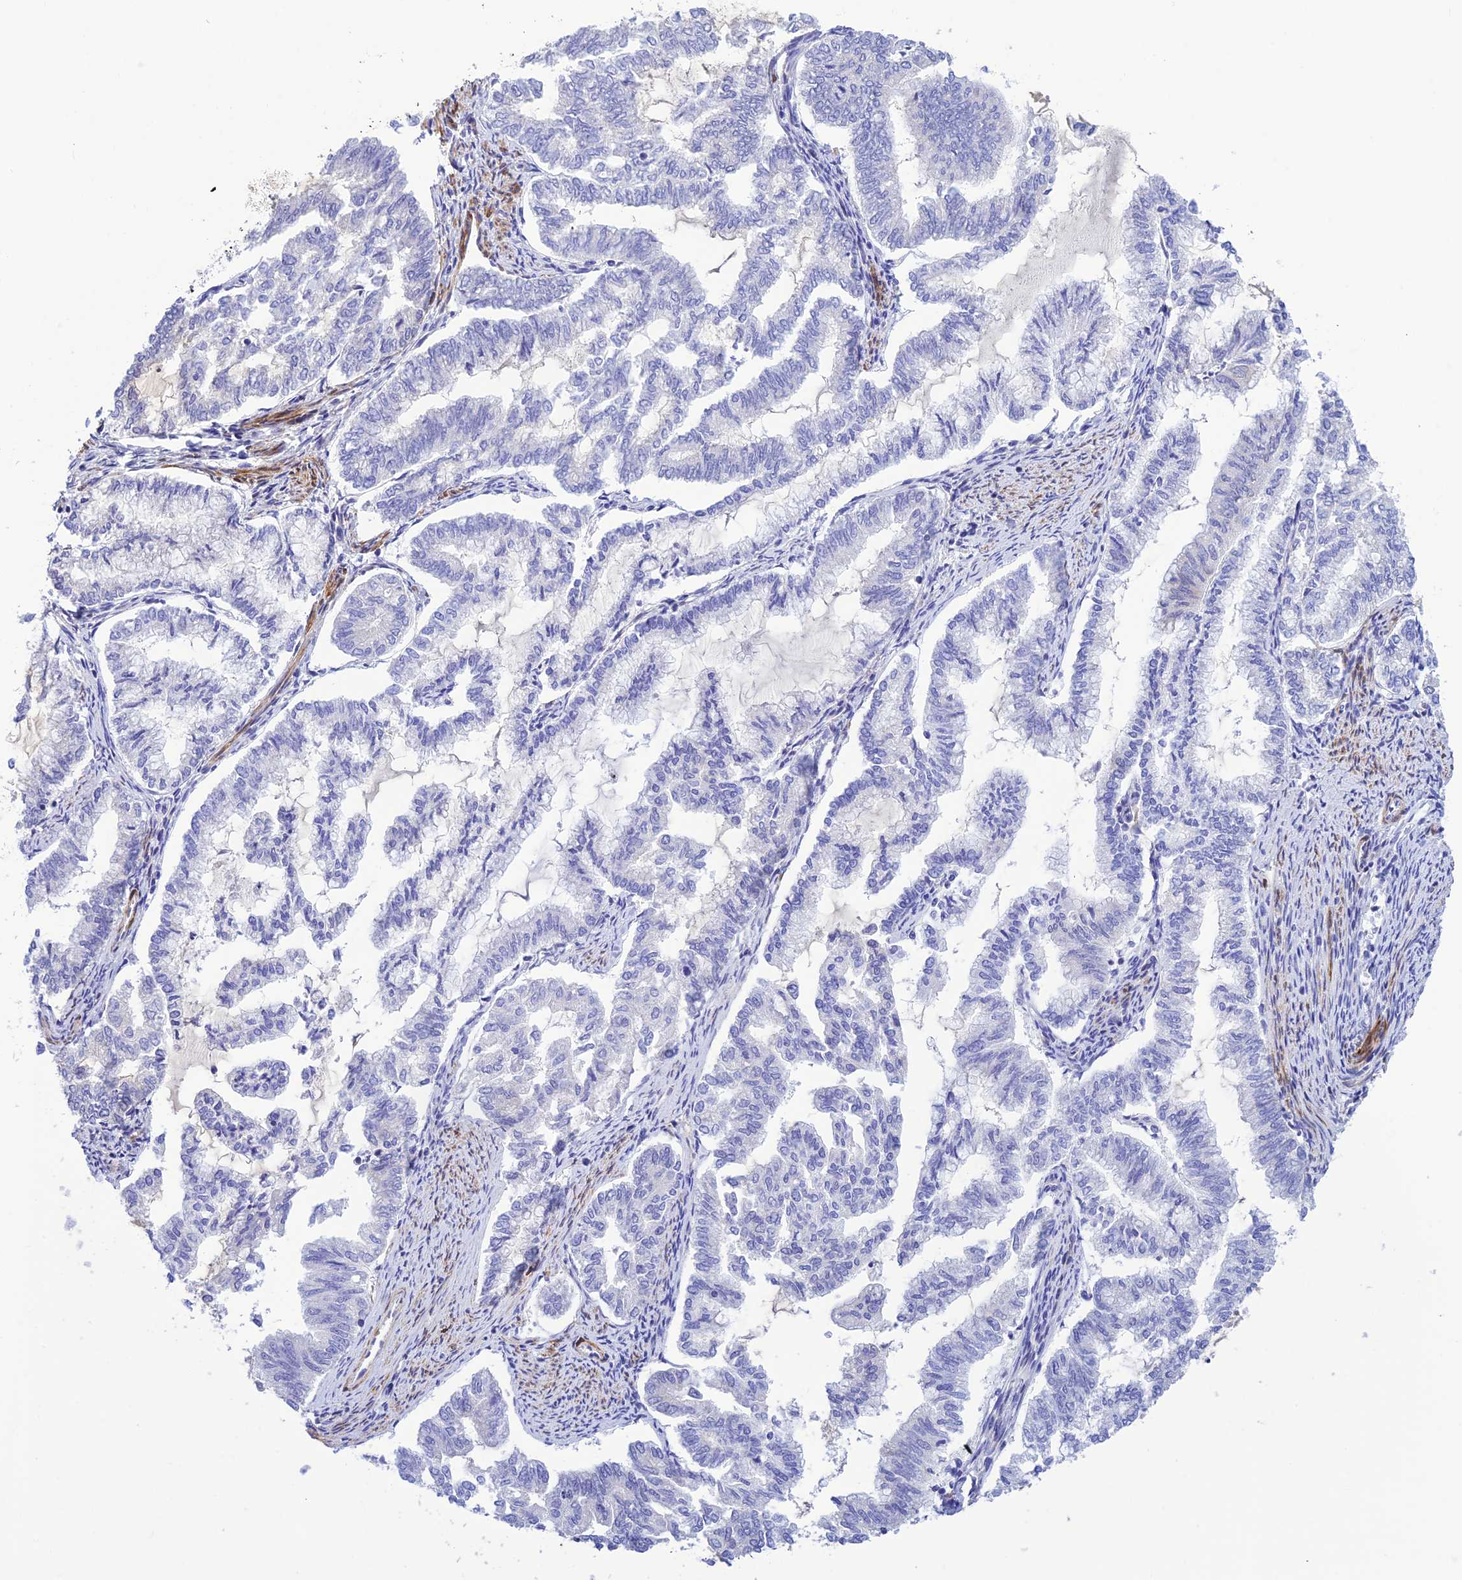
{"staining": {"intensity": "negative", "quantity": "none", "location": "none"}, "tissue": "endometrial cancer", "cell_type": "Tumor cells", "image_type": "cancer", "snomed": [{"axis": "morphology", "description": "Adenocarcinoma, NOS"}, {"axis": "topography", "description": "Endometrium"}], "caption": "Immunohistochemical staining of endometrial cancer (adenocarcinoma) shows no significant staining in tumor cells.", "gene": "ZDHHC16", "patient": {"sex": "female", "age": 79}}